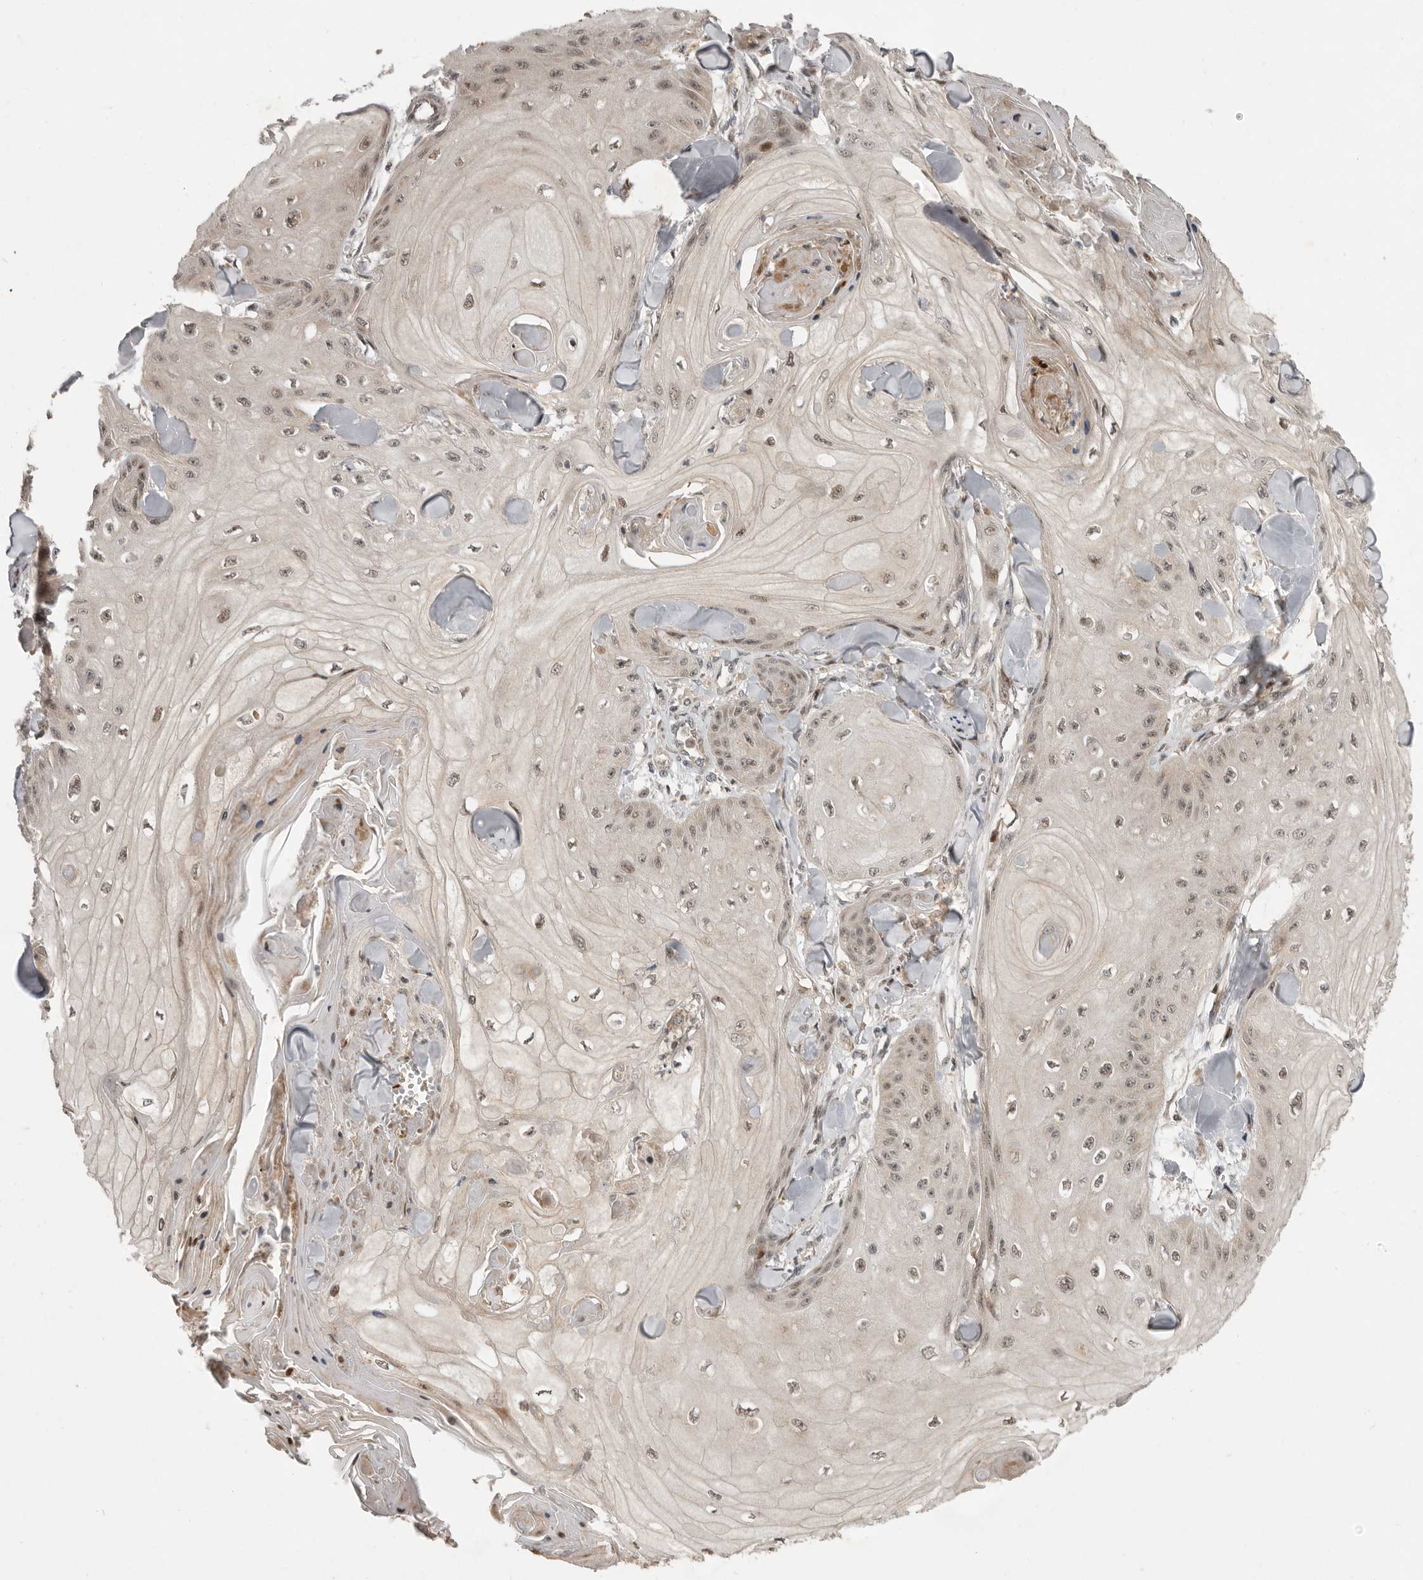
{"staining": {"intensity": "weak", "quantity": ">75%", "location": "nuclear"}, "tissue": "skin cancer", "cell_type": "Tumor cells", "image_type": "cancer", "snomed": [{"axis": "morphology", "description": "Squamous cell carcinoma, NOS"}, {"axis": "topography", "description": "Skin"}], "caption": "Immunohistochemical staining of human skin cancer exhibits low levels of weak nuclear positivity in about >75% of tumor cells.", "gene": "RABIF", "patient": {"sex": "male", "age": 74}}